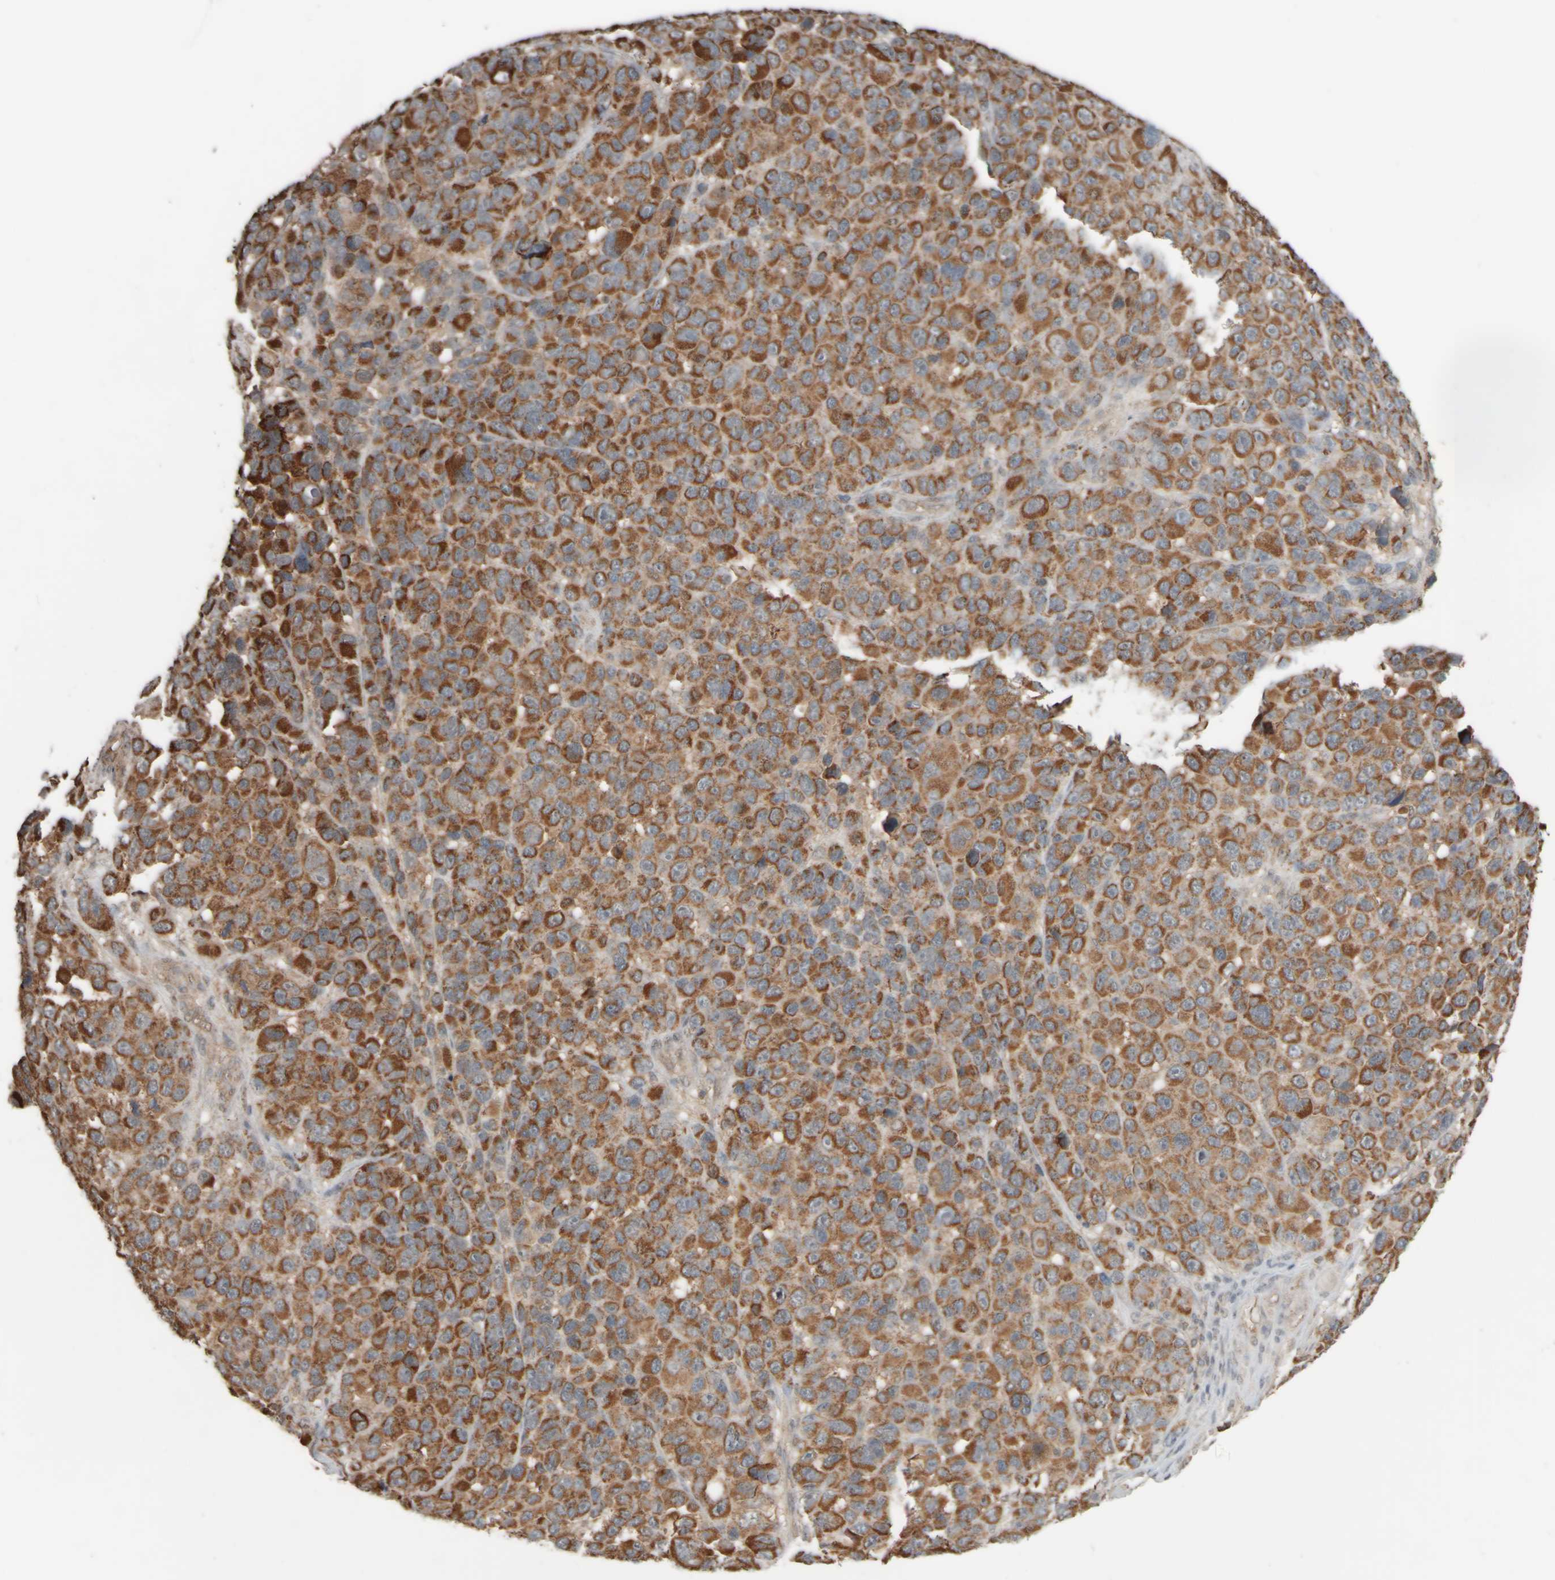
{"staining": {"intensity": "strong", "quantity": ">75%", "location": "cytoplasmic/membranous"}, "tissue": "melanoma", "cell_type": "Tumor cells", "image_type": "cancer", "snomed": [{"axis": "morphology", "description": "Malignant melanoma, NOS"}, {"axis": "topography", "description": "Skin"}], "caption": "Human melanoma stained with a protein marker shows strong staining in tumor cells.", "gene": "EIF2B3", "patient": {"sex": "male", "age": 53}}